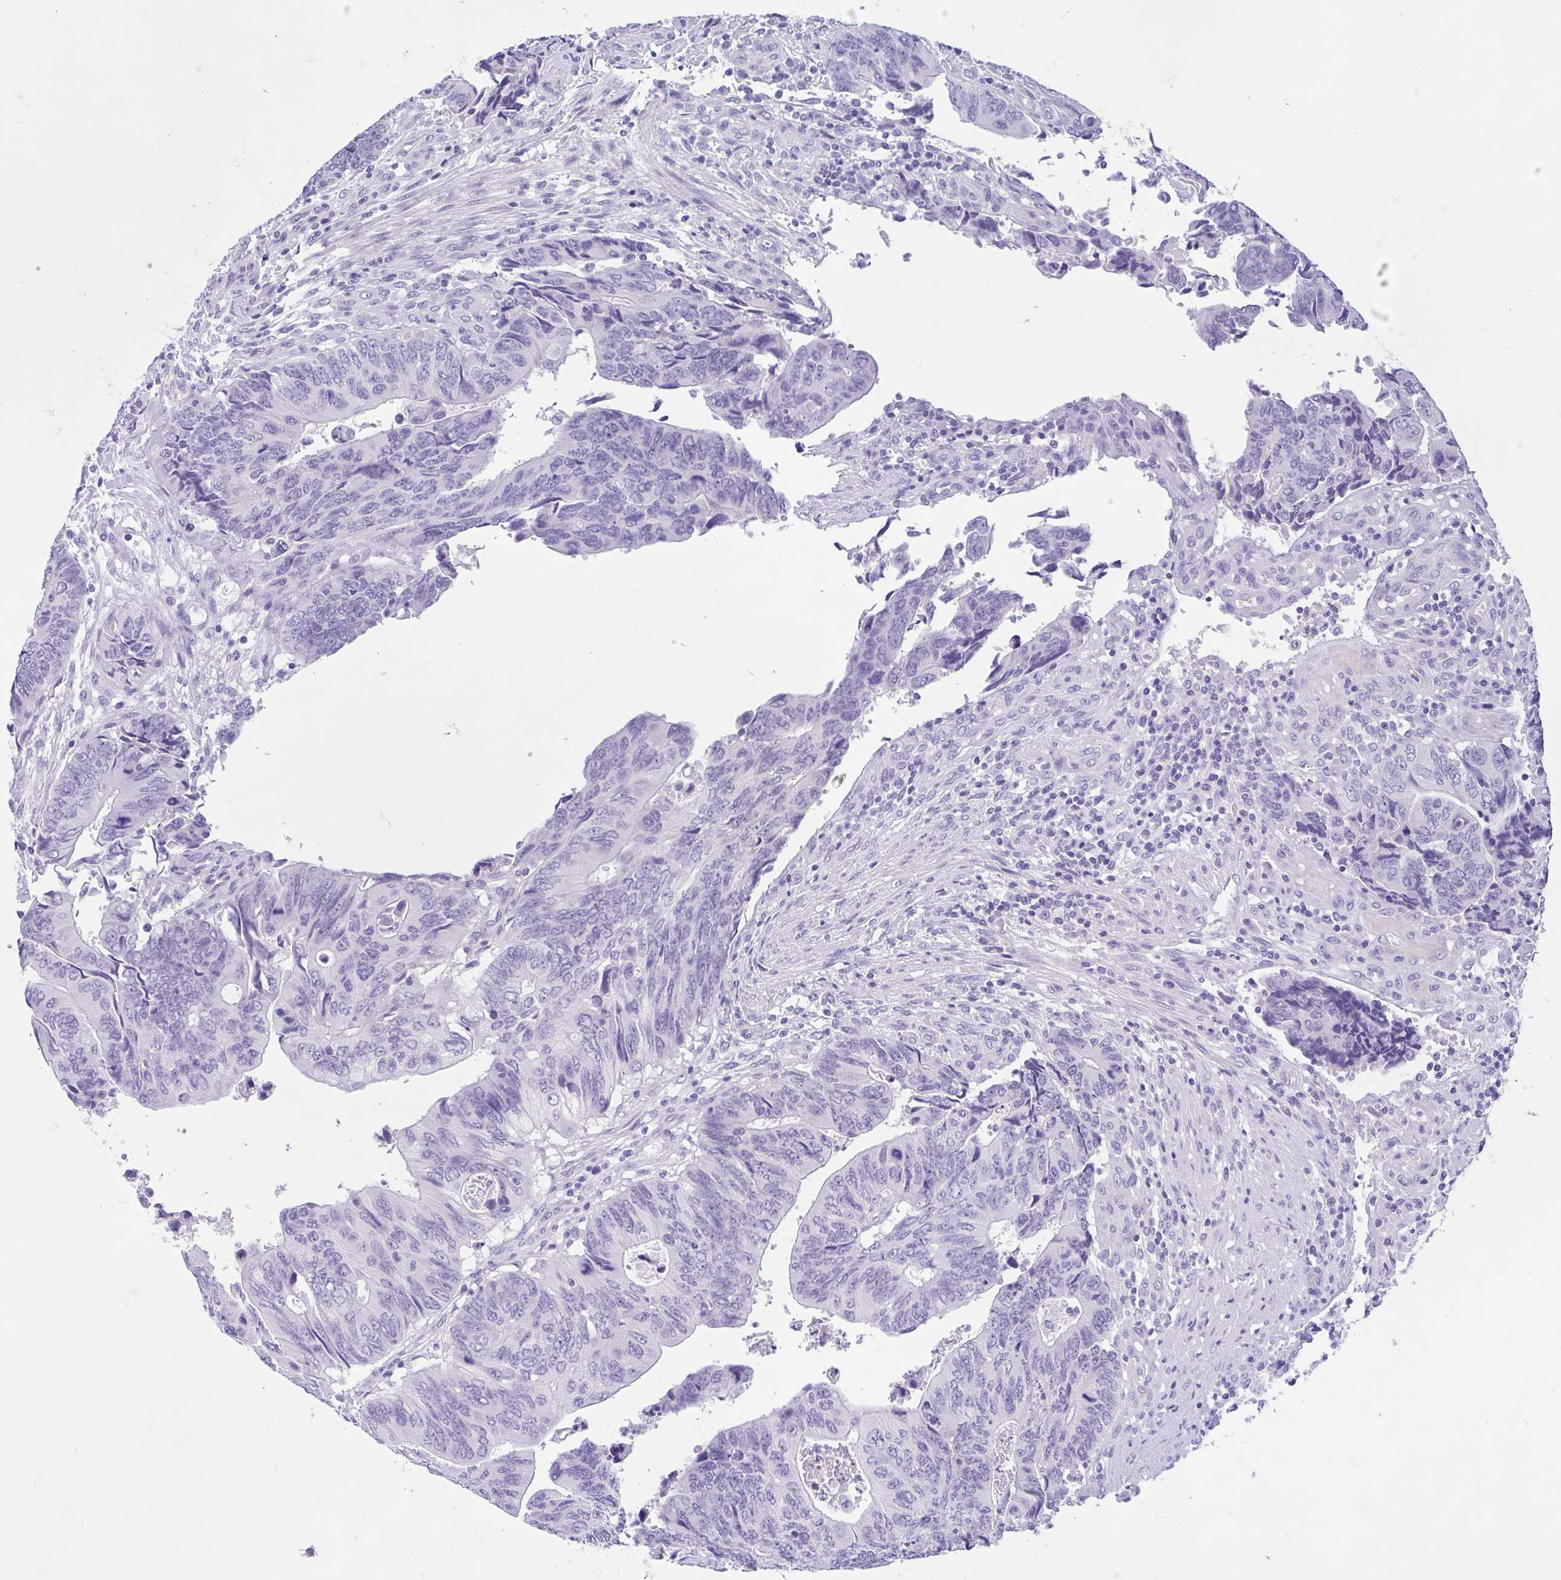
{"staining": {"intensity": "negative", "quantity": "none", "location": "none"}, "tissue": "colorectal cancer", "cell_type": "Tumor cells", "image_type": "cancer", "snomed": [{"axis": "morphology", "description": "Adenocarcinoma, NOS"}, {"axis": "topography", "description": "Colon"}], "caption": "Immunohistochemical staining of human colorectal cancer displays no significant expression in tumor cells.", "gene": "ZNF319", "patient": {"sex": "male", "age": 87}}